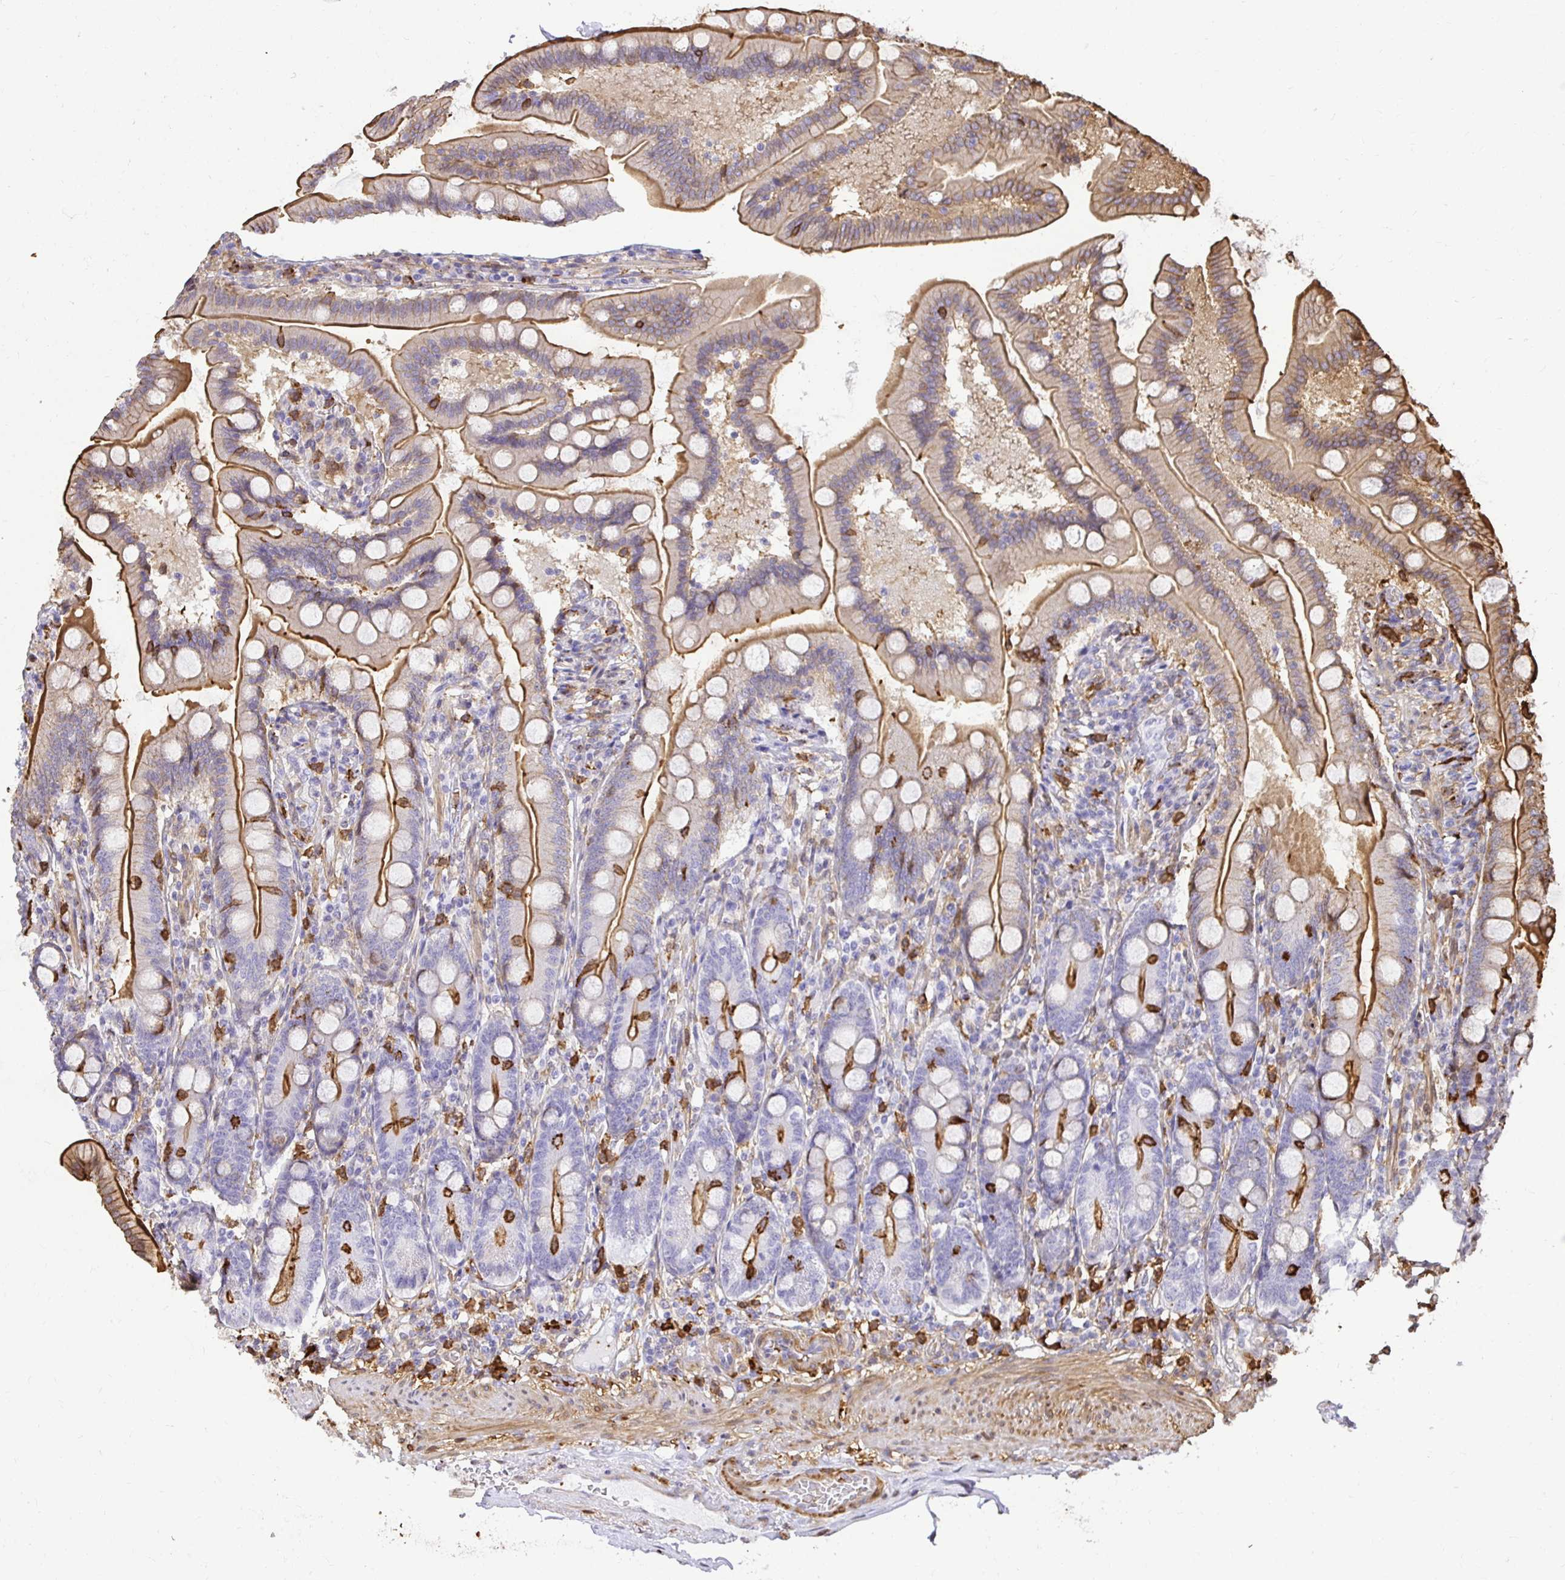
{"staining": {"intensity": "strong", "quantity": "25%-75%", "location": "cytoplasmic/membranous"}, "tissue": "duodenum", "cell_type": "Glandular cells", "image_type": "normal", "snomed": [{"axis": "morphology", "description": "Normal tissue, NOS"}, {"axis": "topography", "description": "Duodenum"}], "caption": "IHC of unremarkable human duodenum displays high levels of strong cytoplasmic/membranous positivity in about 25%-75% of glandular cells. The protein is stained brown, and the nuclei are stained in blue (DAB IHC with brightfield microscopy, high magnification).", "gene": "GSN", "patient": {"sex": "female", "age": 67}}